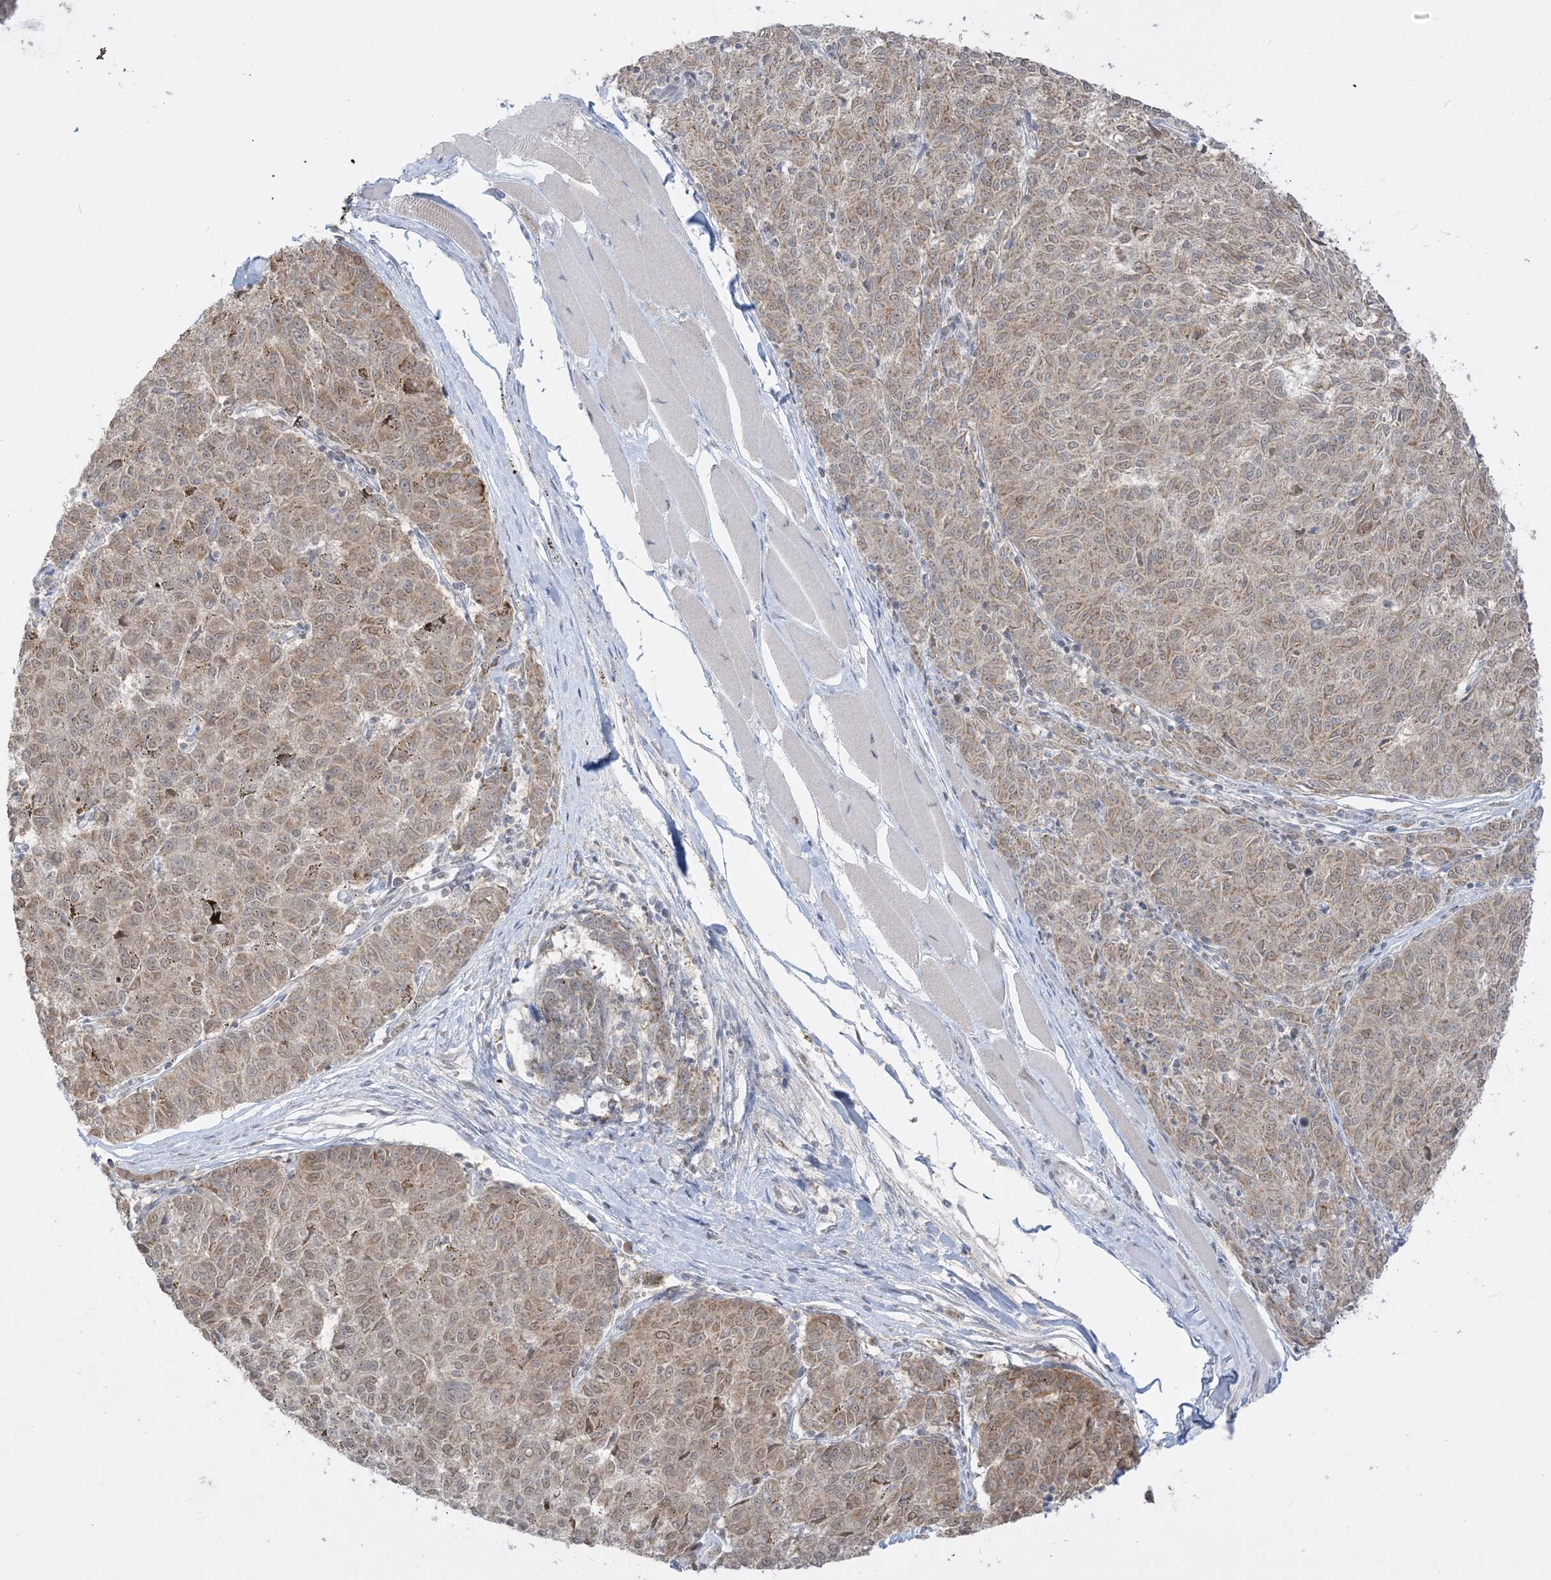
{"staining": {"intensity": "moderate", "quantity": ">75%", "location": "cytoplasmic/membranous"}, "tissue": "melanoma", "cell_type": "Tumor cells", "image_type": "cancer", "snomed": [{"axis": "morphology", "description": "Malignant melanoma, NOS"}, {"axis": "topography", "description": "Skin"}], "caption": "Moderate cytoplasmic/membranous expression is appreciated in approximately >75% of tumor cells in malignant melanoma.", "gene": "KANSL3", "patient": {"sex": "female", "age": 72}}